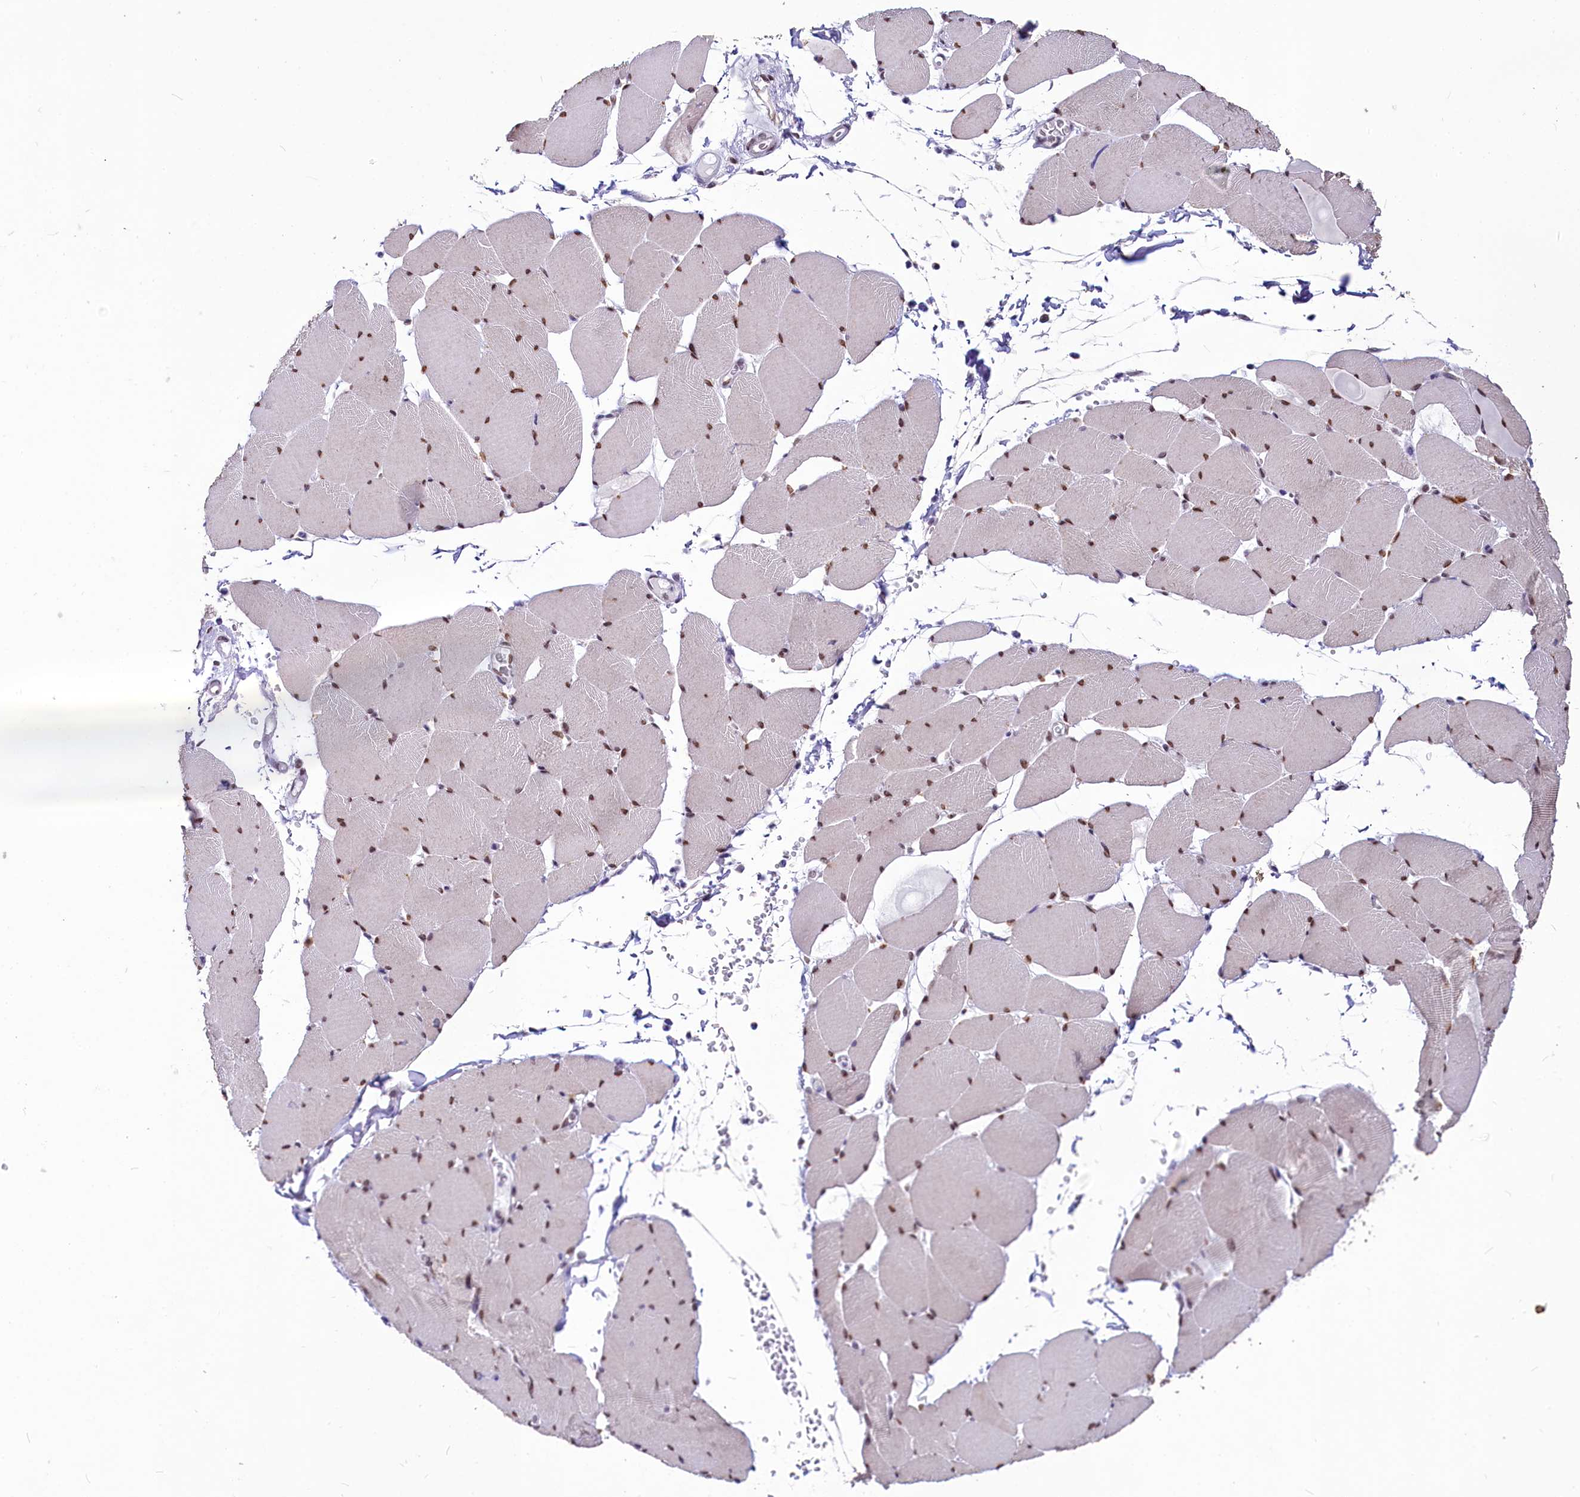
{"staining": {"intensity": "moderate", "quantity": ">75%", "location": "nuclear"}, "tissue": "skeletal muscle", "cell_type": "Myocytes", "image_type": "normal", "snomed": [{"axis": "morphology", "description": "Normal tissue, NOS"}, {"axis": "topography", "description": "Skeletal muscle"}, {"axis": "topography", "description": "Head-Neck"}], "caption": "An immunohistochemistry (IHC) micrograph of unremarkable tissue is shown. Protein staining in brown labels moderate nuclear positivity in skeletal muscle within myocytes.", "gene": "PARPBP", "patient": {"sex": "male", "age": 66}}